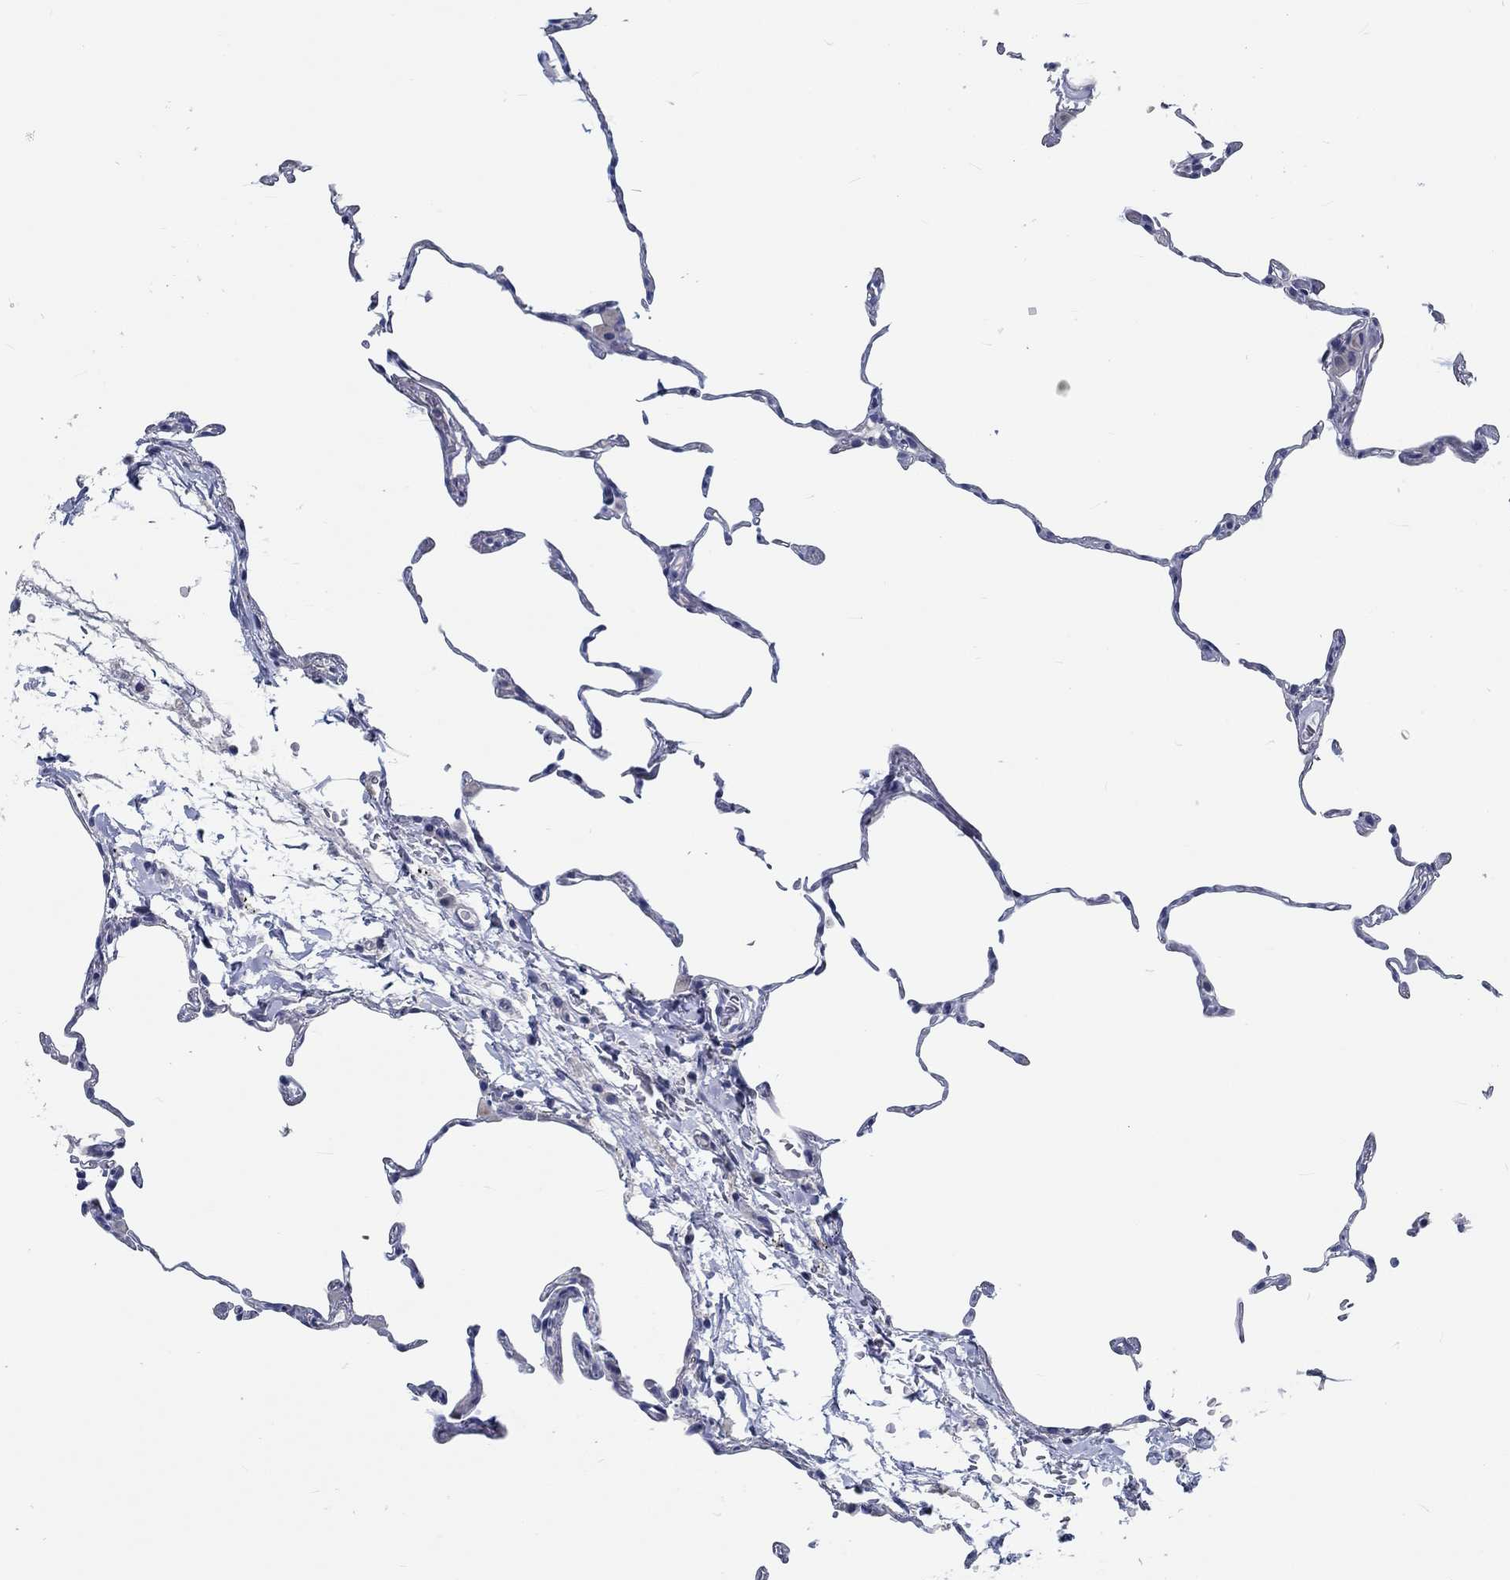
{"staining": {"intensity": "negative", "quantity": "none", "location": "none"}, "tissue": "lung", "cell_type": "Alveolar cells", "image_type": "normal", "snomed": [{"axis": "morphology", "description": "Normal tissue, NOS"}, {"axis": "topography", "description": "Lung"}], "caption": "Immunohistochemical staining of benign human lung displays no significant positivity in alveolar cells.", "gene": "MYBPC1", "patient": {"sex": "female", "age": 57}}